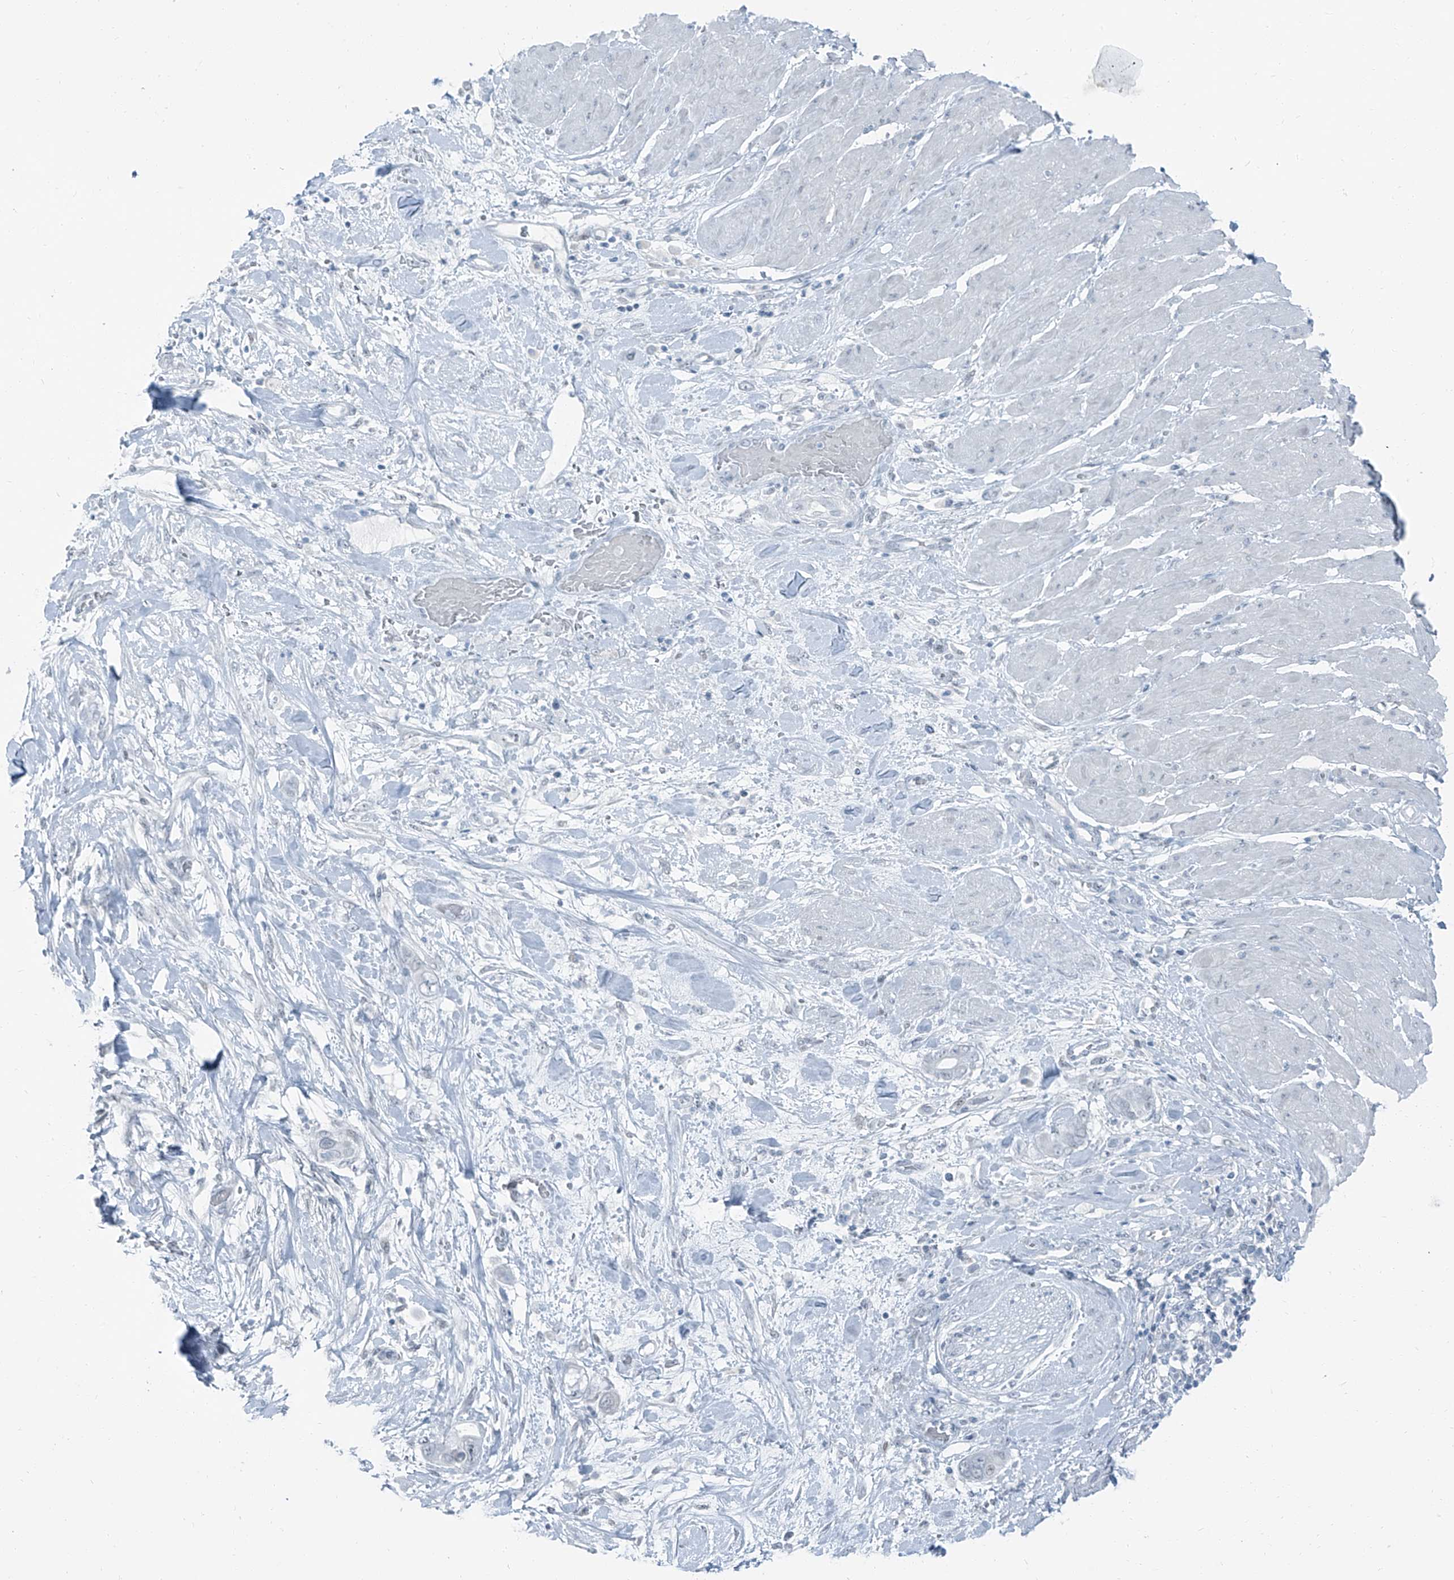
{"staining": {"intensity": "negative", "quantity": "none", "location": "none"}, "tissue": "pancreatic cancer", "cell_type": "Tumor cells", "image_type": "cancer", "snomed": [{"axis": "morphology", "description": "Adenocarcinoma, NOS"}, {"axis": "topography", "description": "Pancreas"}], "caption": "A micrograph of pancreatic adenocarcinoma stained for a protein shows no brown staining in tumor cells. The staining is performed using DAB brown chromogen with nuclei counter-stained in using hematoxylin.", "gene": "RGN", "patient": {"sex": "male", "age": 68}}